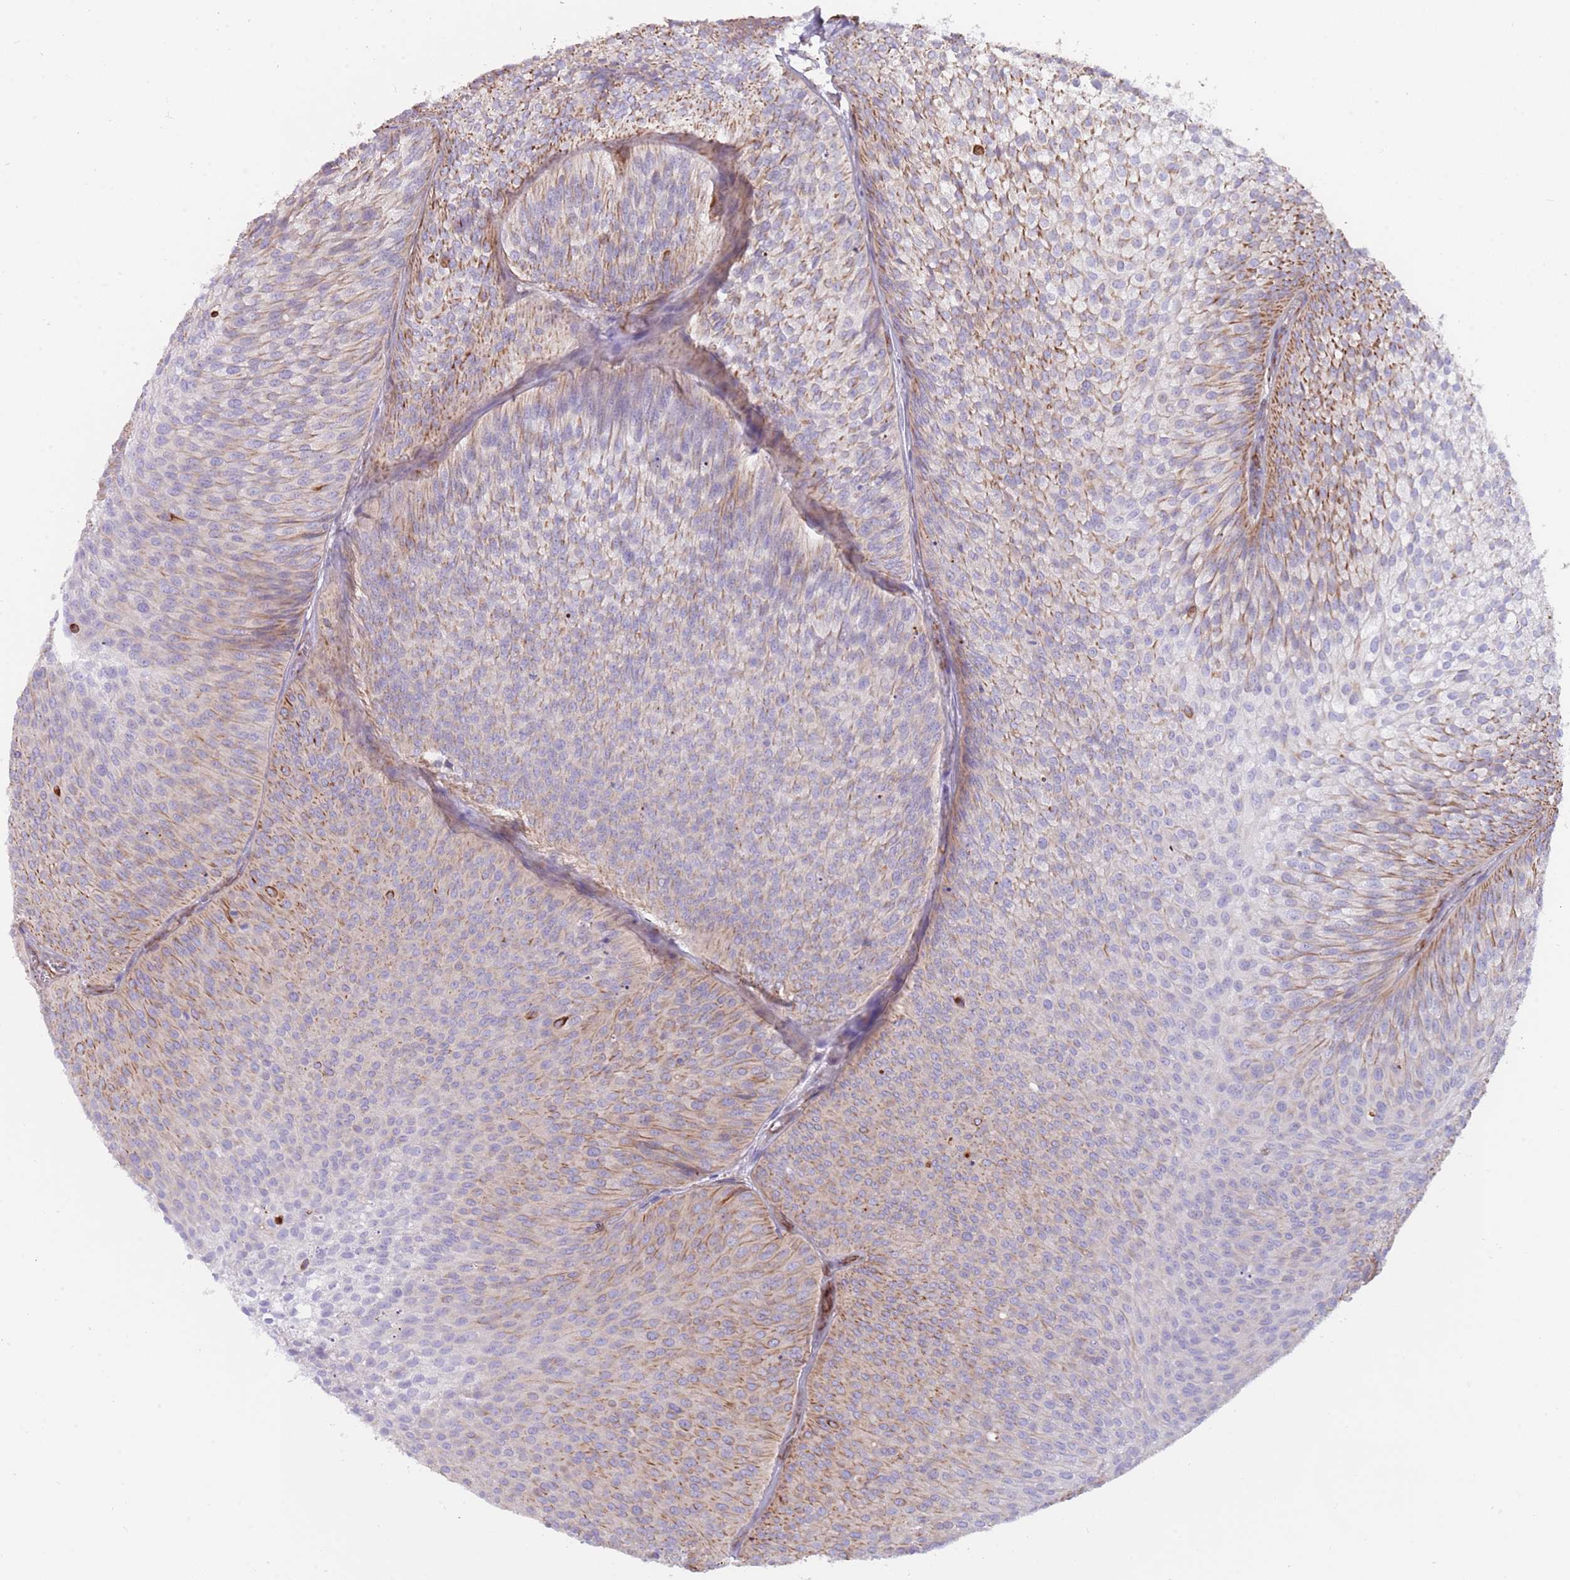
{"staining": {"intensity": "moderate", "quantity": "25%-75%", "location": "cytoplasmic/membranous"}, "tissue": "urothelial cancer", "cell_type": "Tumor cells", "image_type": "cancer", "snomed": [{"axis": "morphology", "description": "Urothelial carcinoma, Low grade"}, {"axis": "topography", "description": "Urinary bladder"}], "caption": "Low-grade urothelial carcinoma tissue shows moderate cytoplasmic/membranous staining in approximately 25%-75% of tumor cells, visualized by immunohistochemistry.", "gene": "MOGAT1", "patient": {"sex": "male", "age": 91}}